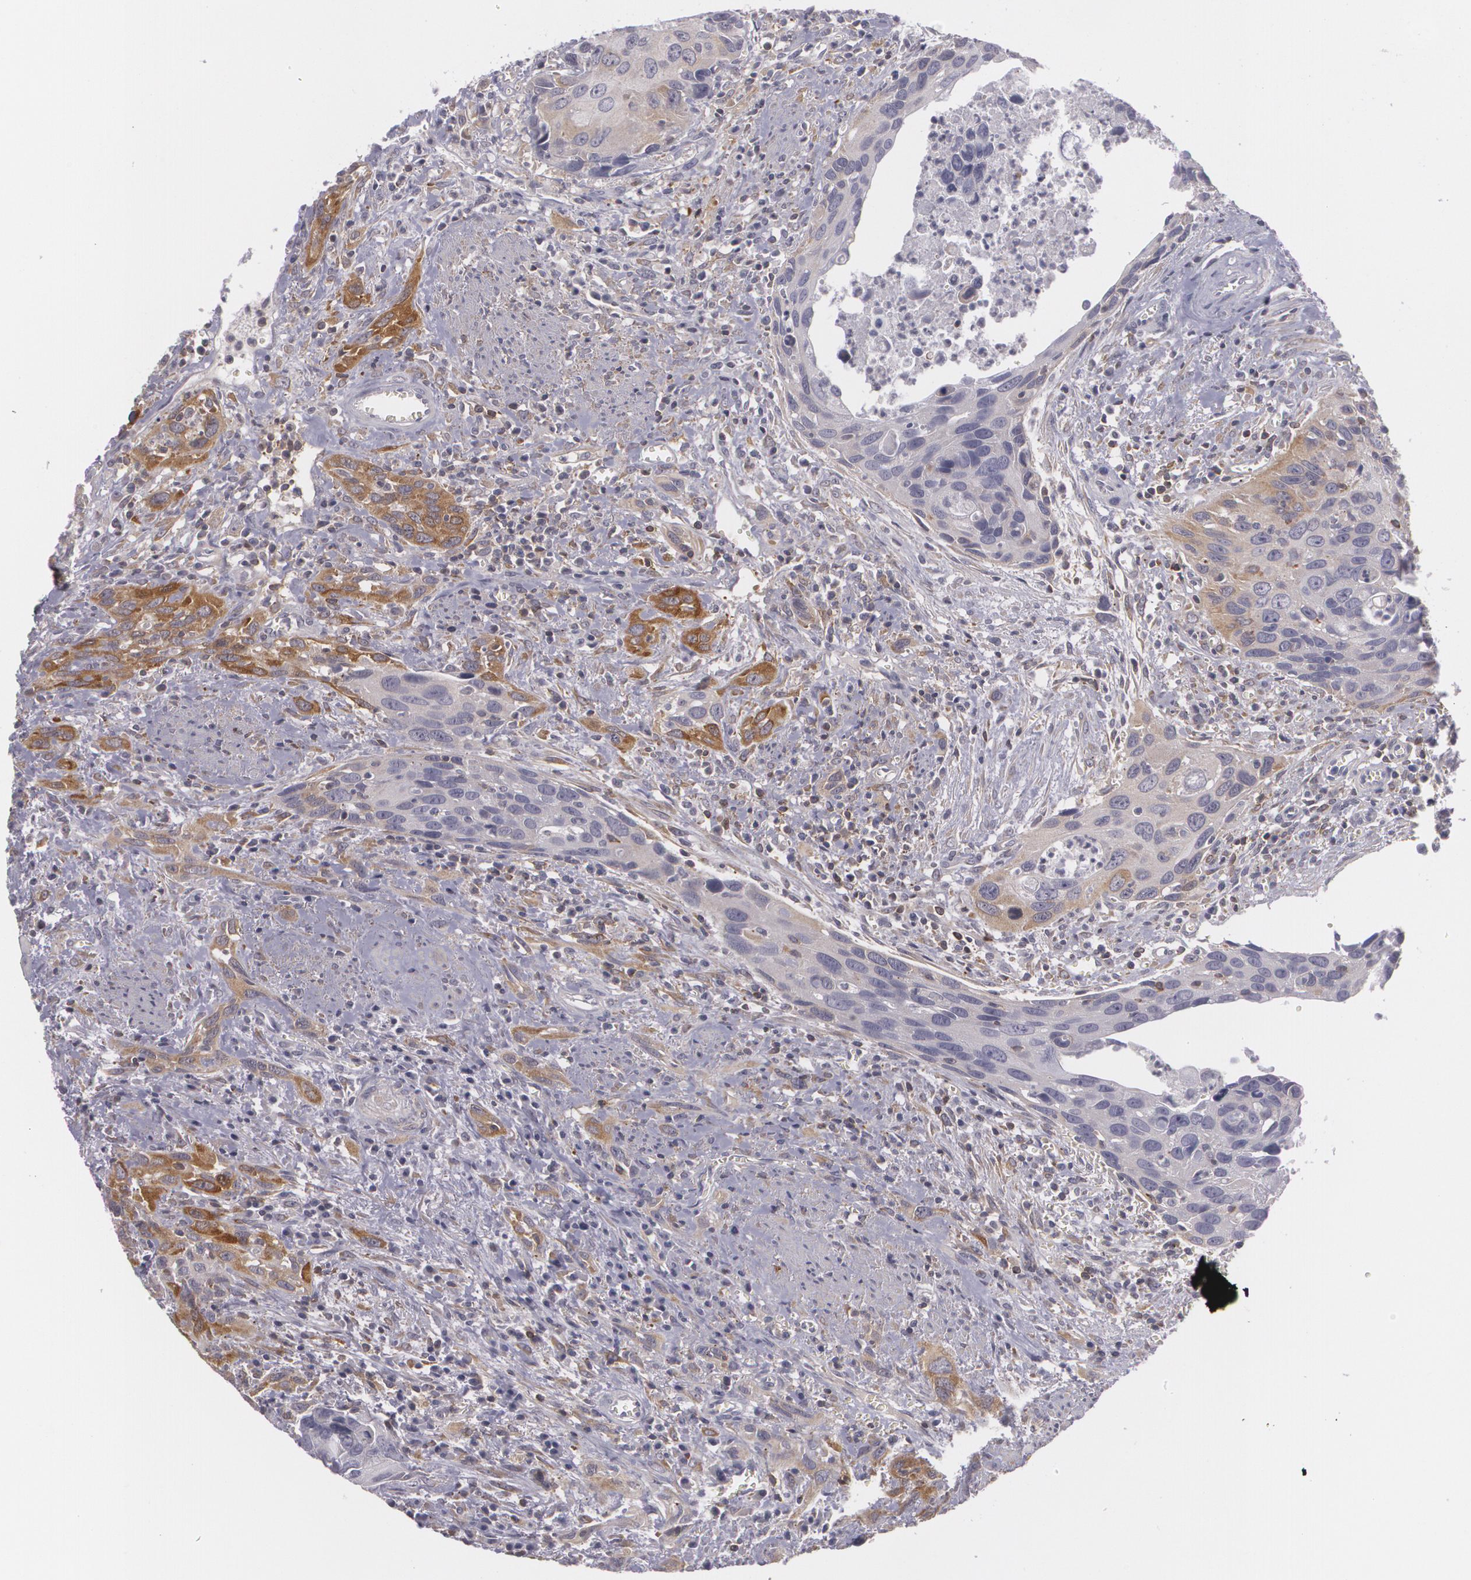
{"staining": {"intensity": "weak", "quantity": "25%-75%", "location": "cytoplasmic/membranous"}, "tissue": "urothelial cancer", "cell_type": "Tumor cells", "image_type": "cancer", "snomed": [{"axis": "morphology", "description": "Urothelial carcinoma, High grade"}, {"axis": "topography", "description": "Urinary bladder"}], "caption": "The histopathology image reveals staining of urothelial cancer, revealing weak cytoplasmic/membranous protein positivity (brown color) within tumor cells. (IHC, brightfield microscopy, high magnification).", "gene": "BIN1", "patient": {"sex": "male", "age": 71}}